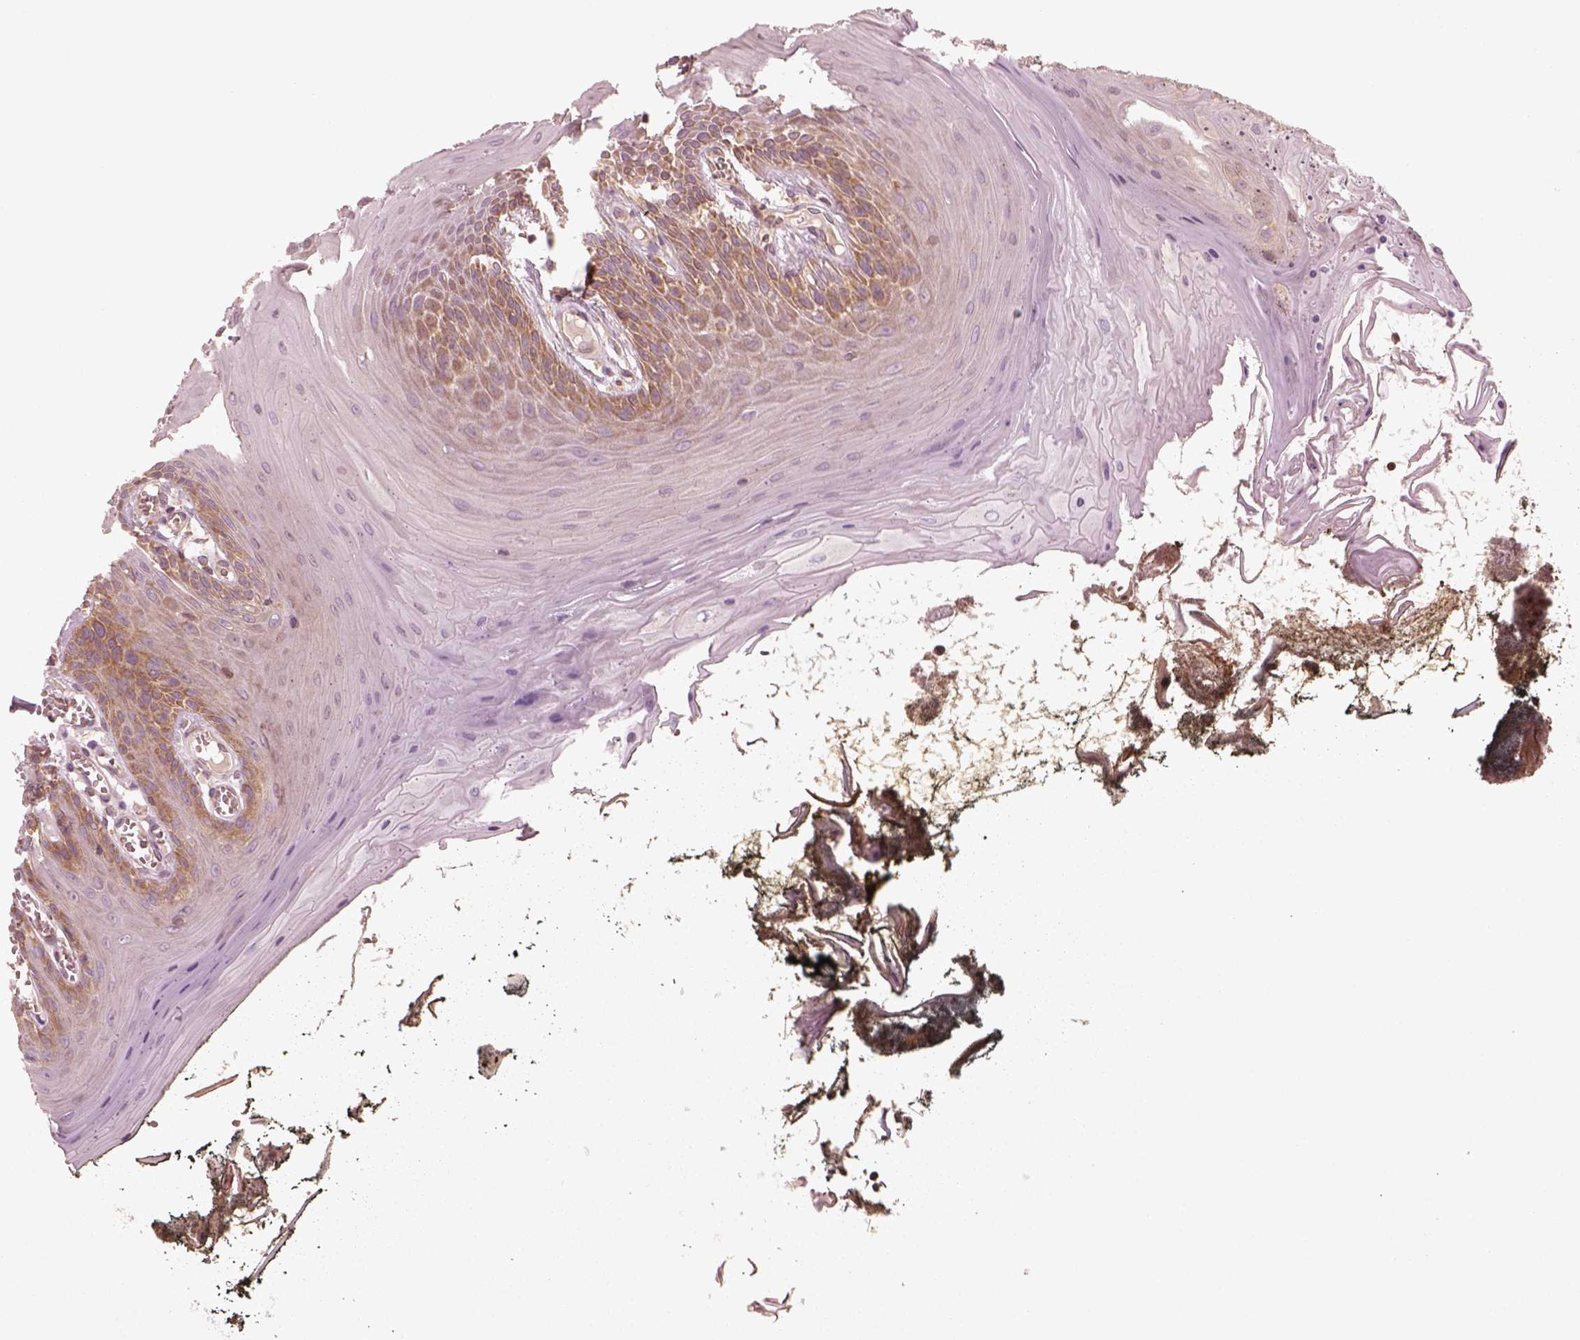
{"staining": {"intensity": "moderate", "quantity": "<25%", "location": "cytoplasmic/membranous"}, "tissue": "oral mucosa", "cell_type": "Squamous epithelial cells", "image_type": "normal", "snomed": [{"axis": "morphology", "description": "Normal tissue, NOS"}, {"axis": "topography", "description": "Oral tissue"}], "caption": "Protein staining by IHC shows moderate cytoplasmic/membranous positivity in approximately <25% of squamous epithelial cells in unremarkable oral mucosa. Immunohistochemistry (ihc) stains the protein of interest in brown and the nuclei are stained blue.", "gene": "CNOT2", "patient": {"sex": "male", "age": 9}}